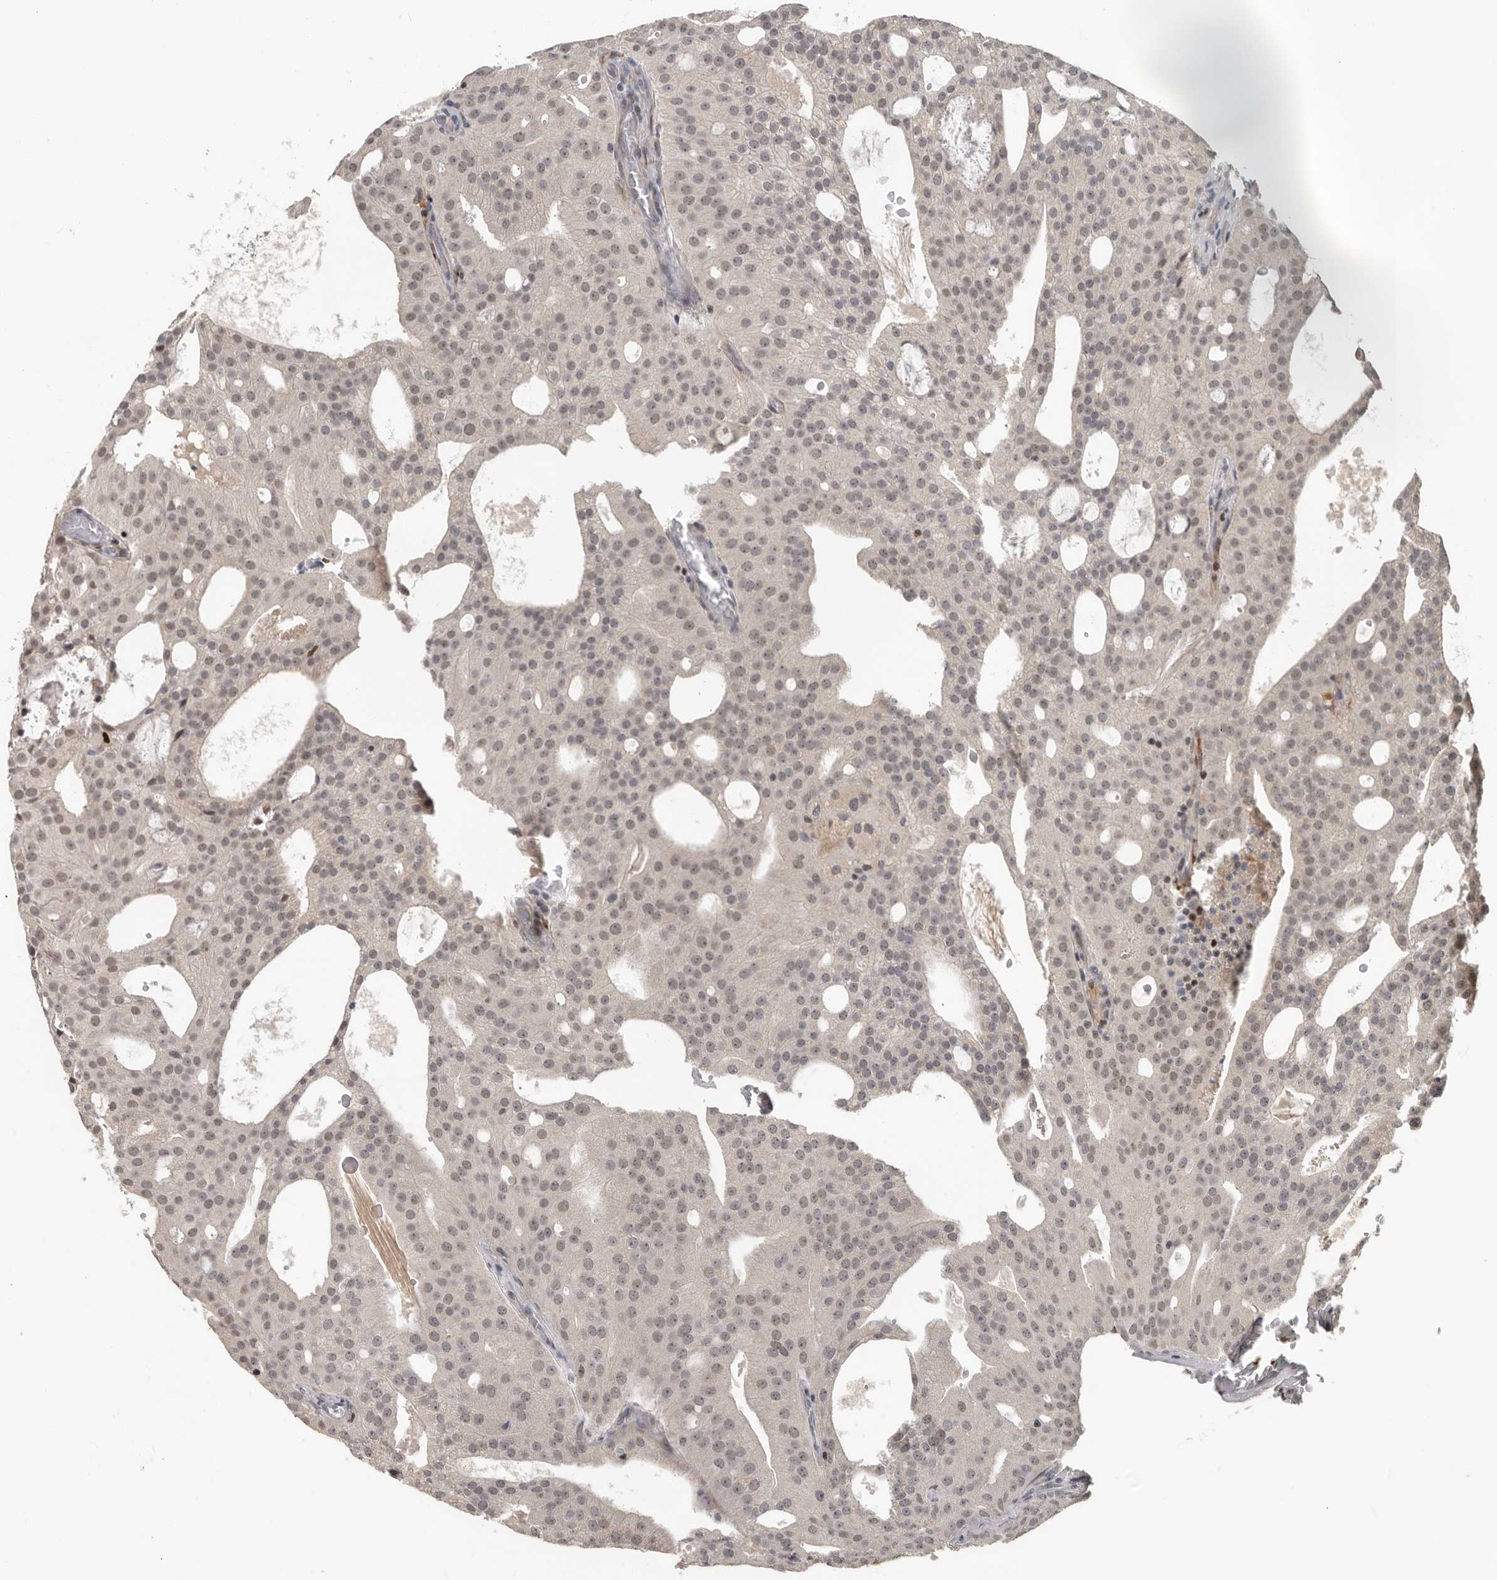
{"staining": {"intensity": "weak", "quantity": "<25%", "location": "nuclear"}, "tissue": "prostate cancer", "cell_type": "Tumor cells", "image_type": "cancer", "snomed": [{"axis": "morphology", "description": "Adenocarcinoma, Medium grade"}, {"axis": "topography", "description": "Prostate"}], "caption": "IHC of adenocarcinoma (medium-grade) (prostate) shows no expression in tumor cells.", "gene": "HENMT1", "patient": {"sex": "male", "age": 88}}